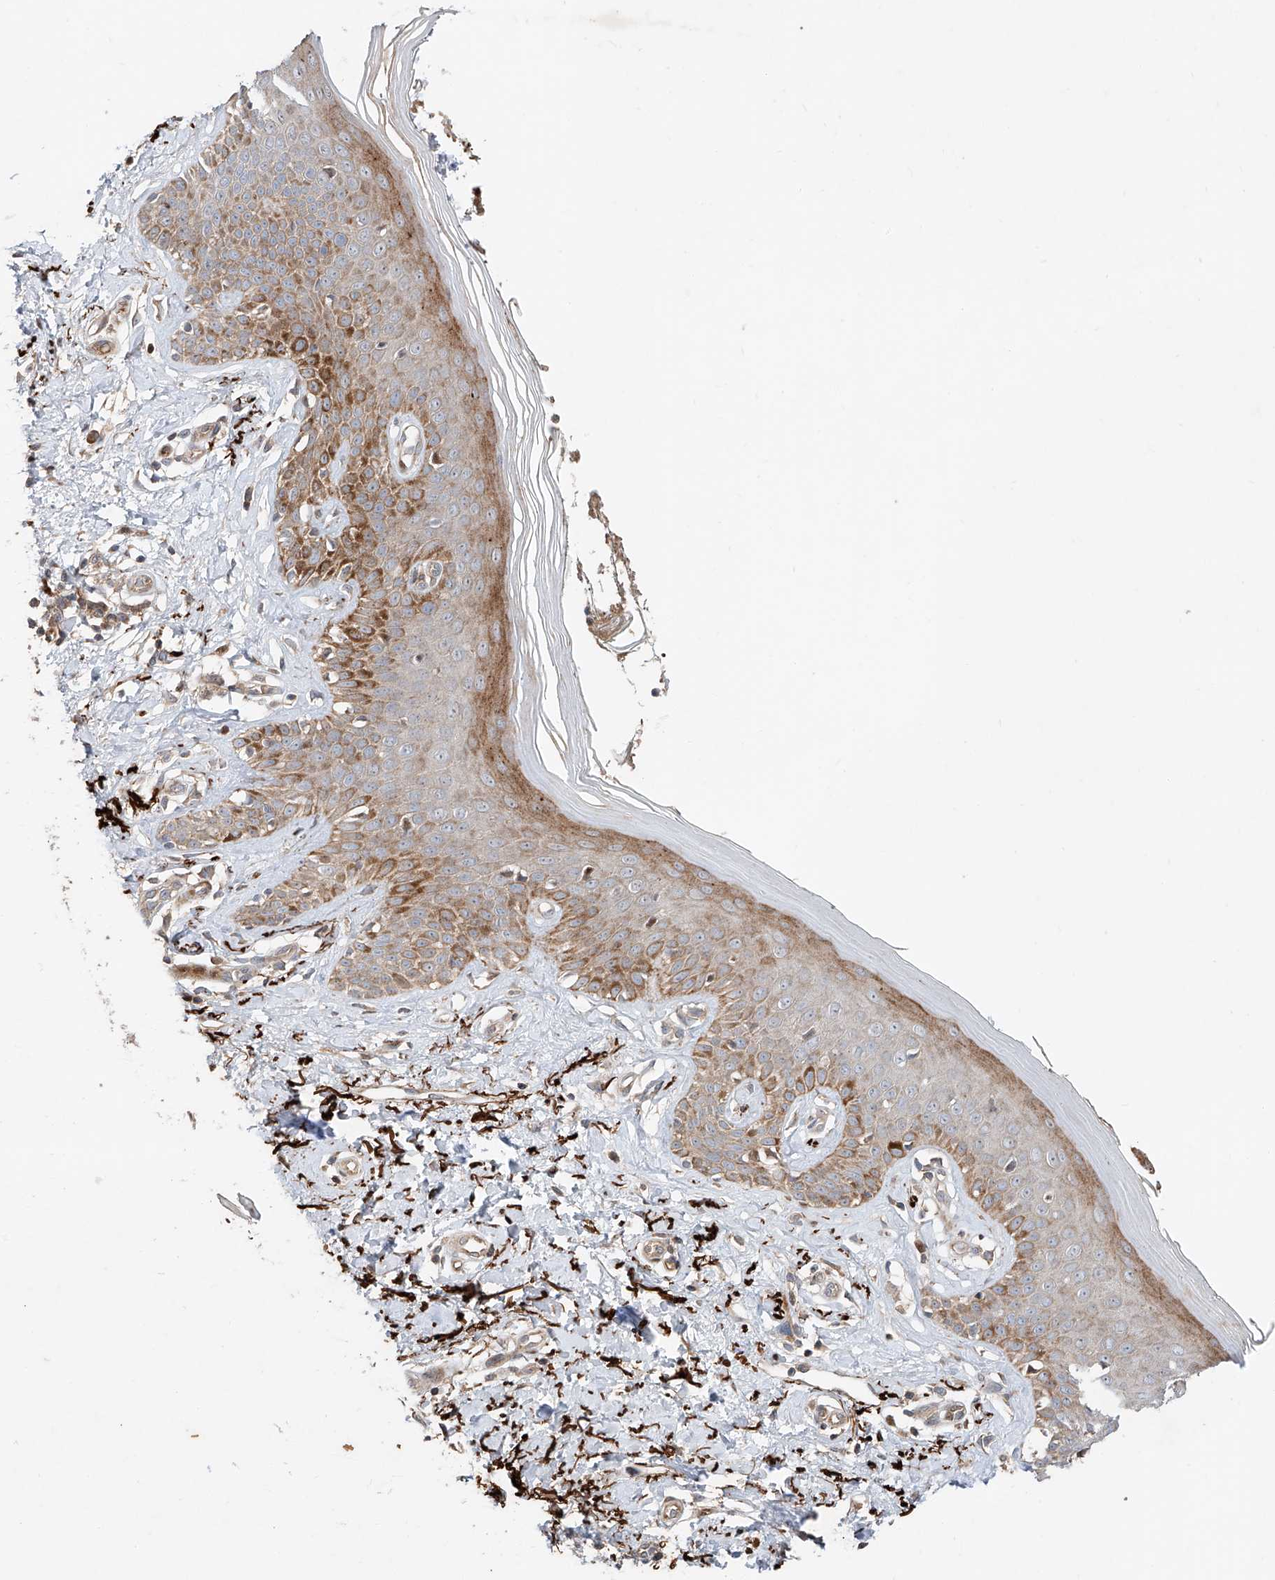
{"staining": {"intensity": "weak", "quantity": ">75%", "location": "cytoplasmic/membranous"}, "tissue": "skin", "cell_type": "Fibroblasts", "image_type": "normal", "snomed": [{"axis": "morphology", "description": "Normal tissue, NOS"}, {"axis": "topography", "description": "Skin"}], "caption": "High-magnification brightfield microscopy of normal skin stained with DAB (brown) and counterstained with hematoxylin (blue). fibroblasts exhibit weak cytoplasmic/membranous positivity is present in about>75% of cells. (DAB = brown stain, brightfield microscopy at high magnification).", "gene": "USF3", "patient": {"sex": "female", "age": 64}}